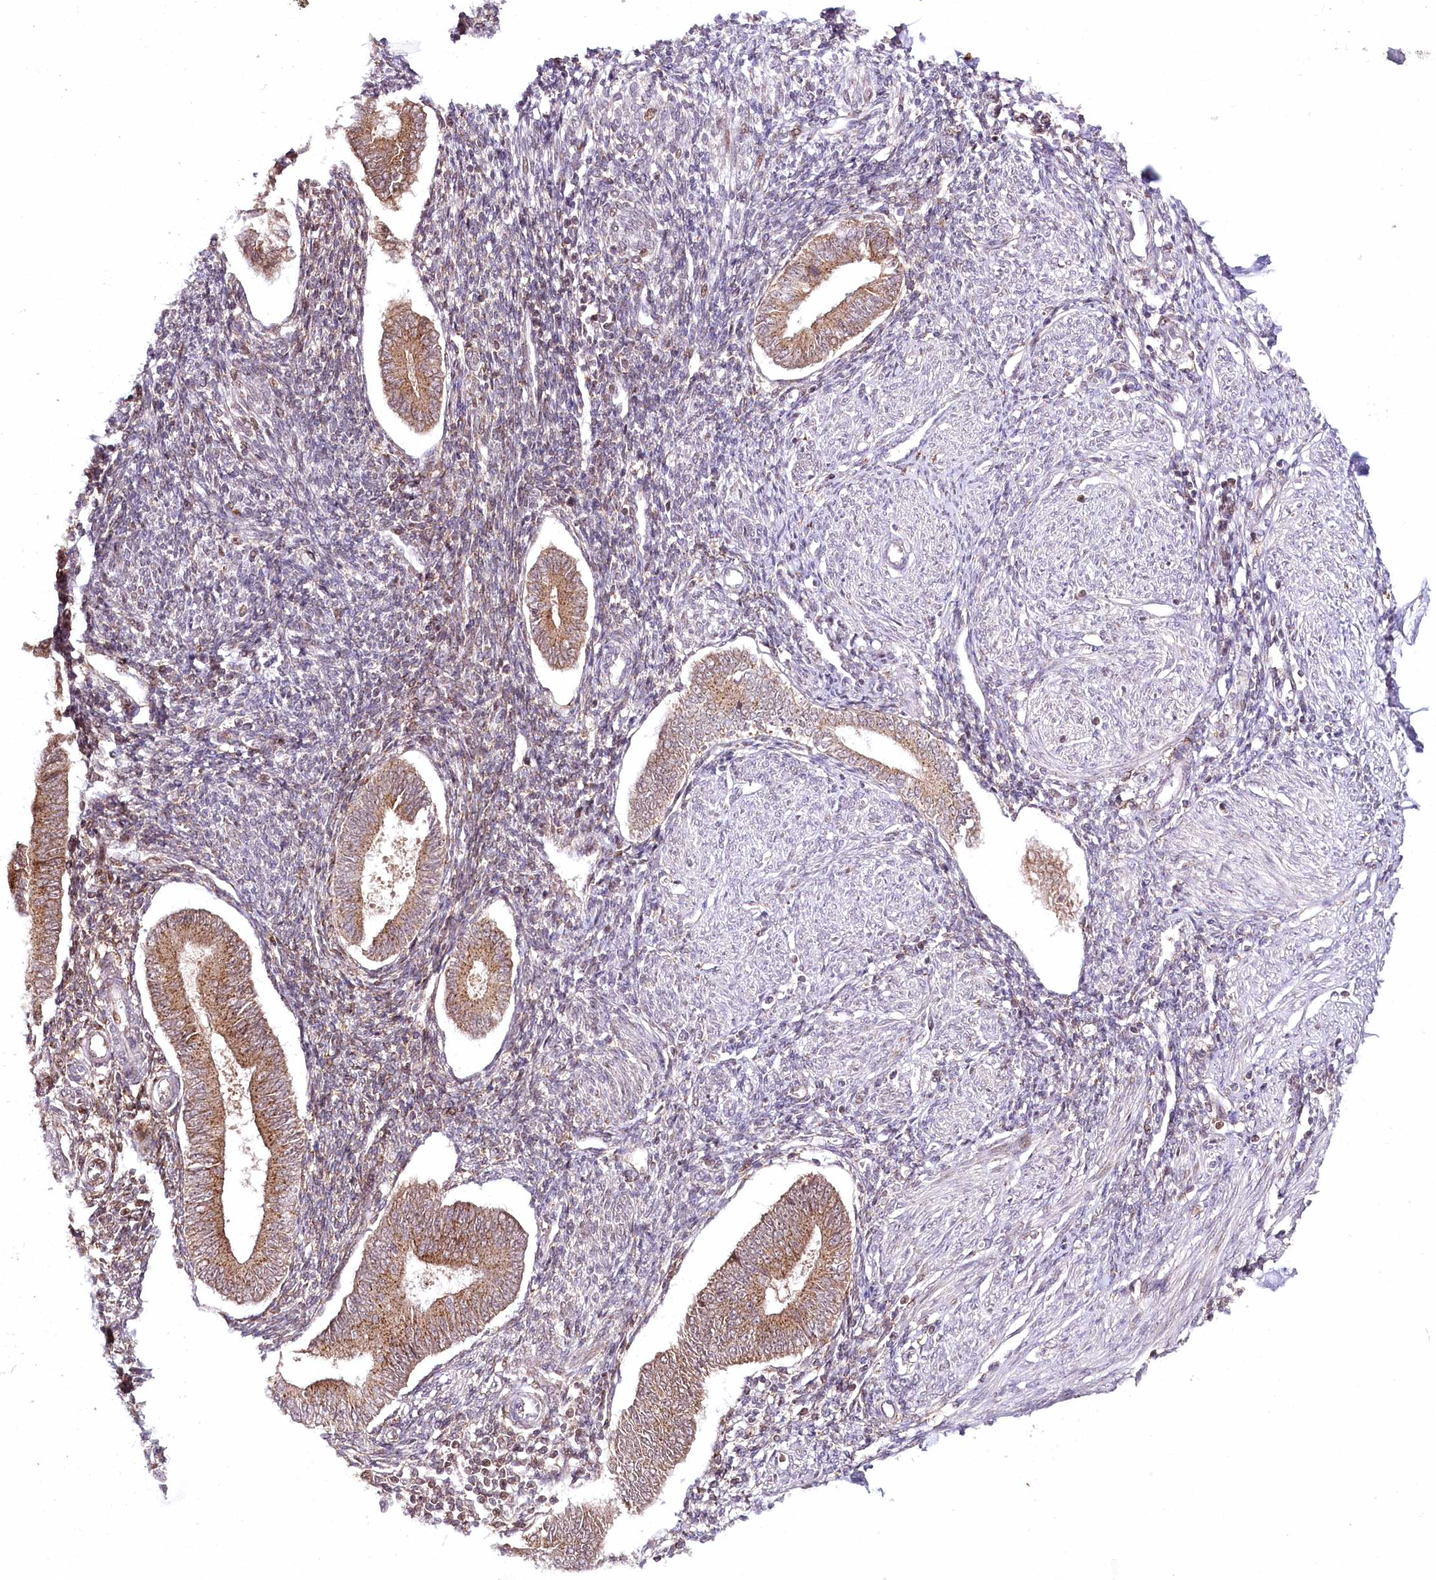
{"staining": {"intensity": "moderate", "quantity": "25%-75%", "location": "cytoplasmic/membranous"}, "tissue": "endometrium", "cell_type": "Cells in endometrial stroma", "image_type": "normal", "snomed": [{"axis": "morphology", "description": "Normal tissue, NOS"}, {"axis": "topography", "description": "Uterus"}, {"axis": "topography", "description": "Endometrium"}], "caption": "Immunohistochemical staining of benign endometrium shows medium levels of moderate cytoplasmic/membranous expression in approximately 25%-75% of cells in endometrial stroma. (DAB IHC, brown staining for protein, blue staining for nuclei).", "gene": "COPG1", "patient": {"sex": "female", "age": 48}}